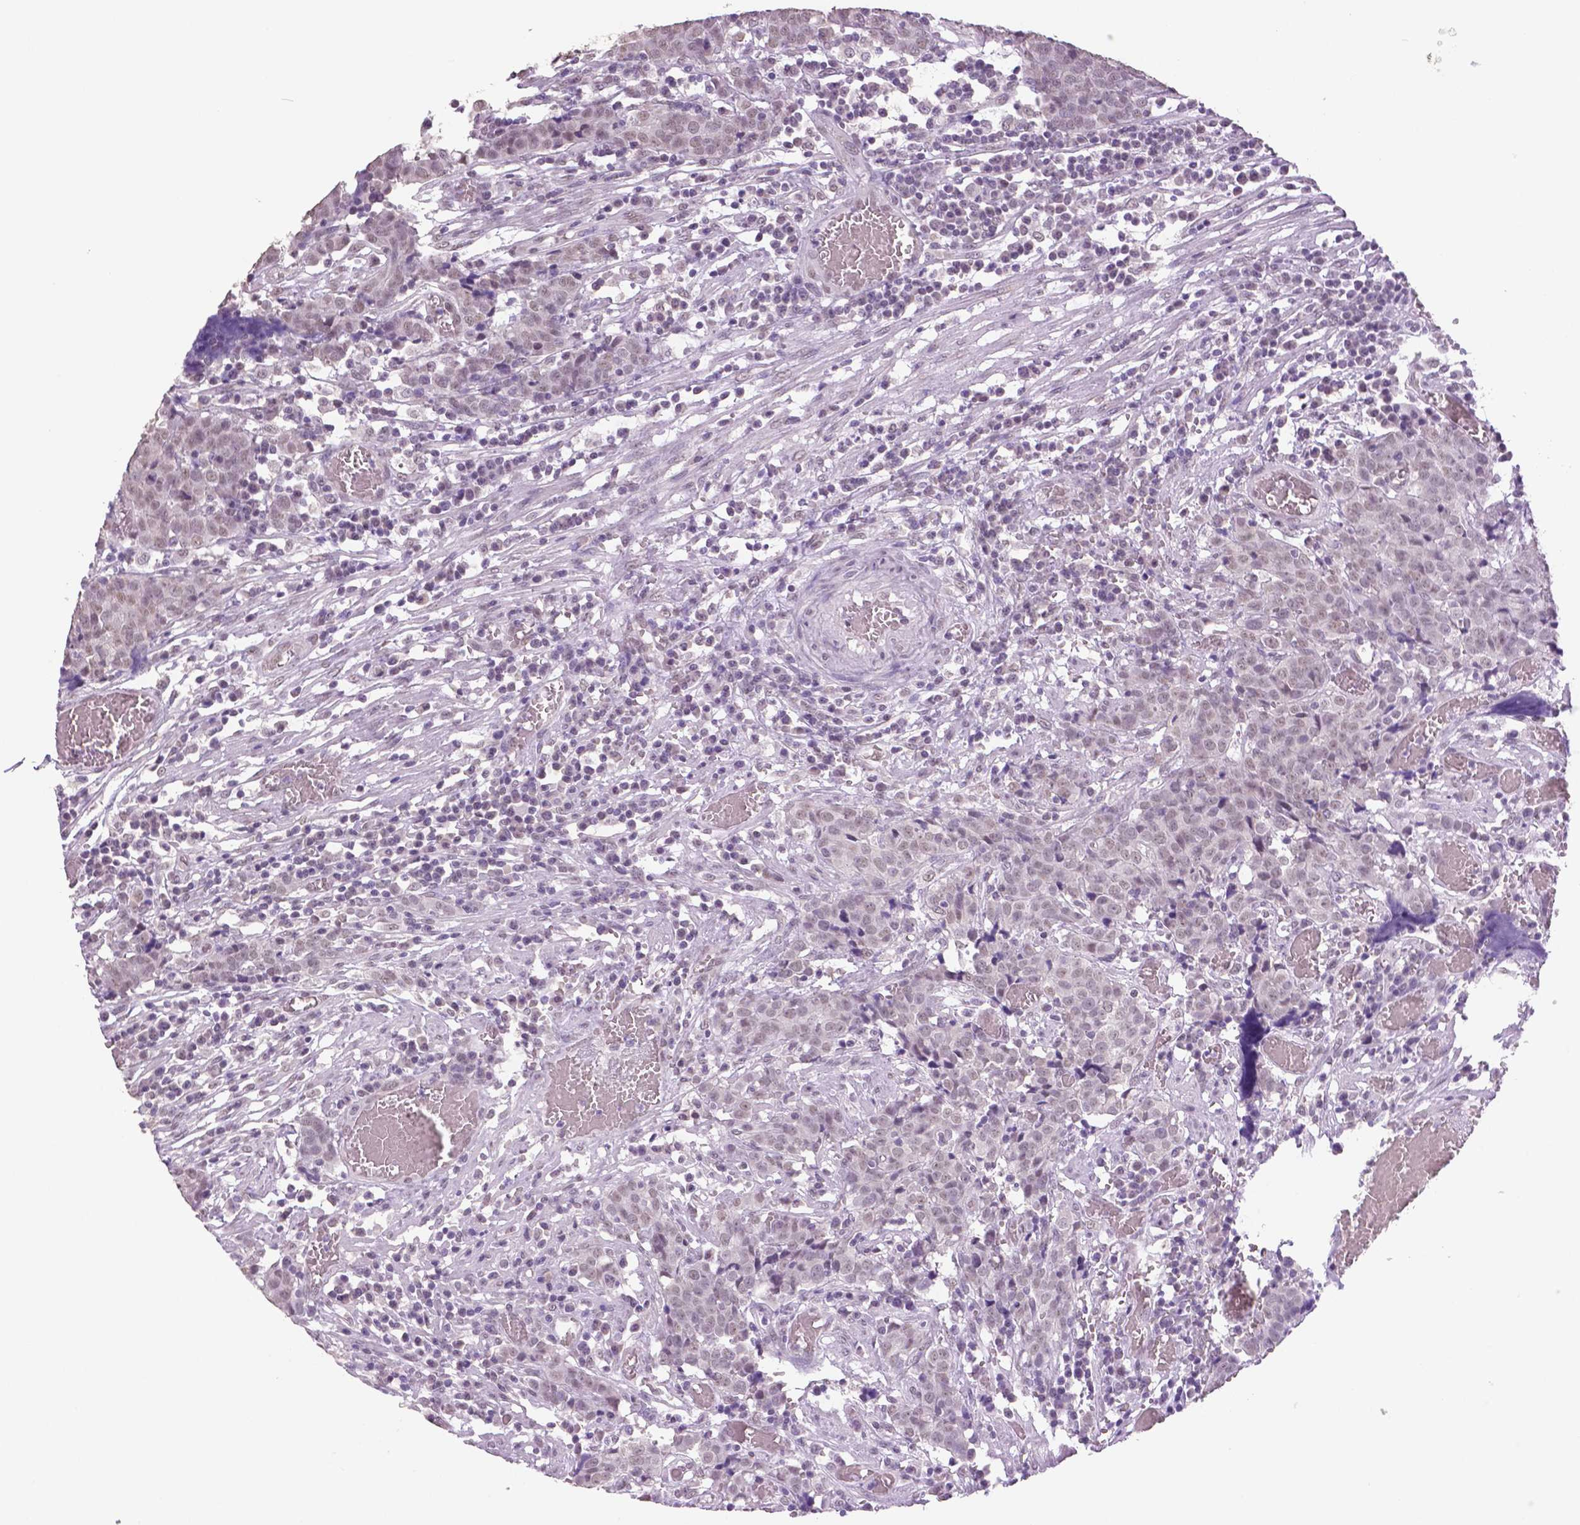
{"staining": {"intensity": "weak", "quantity": "<25%", "location": "nuclear"}, "tissue": "prostate cancer", "cell_type": "Tumor cells", "image_type": "cancer", "snomed": [{"axis": "morphology", "description": "Adenocarcinoma, High grade"}, {"axis": "topography", "description": "Prostate and seminal vesicle, NOS"}], "caption": "Prostate cancer was stained to show a protein in brown. There is no significant positivity in tumor cells. (DAB IHC with hematoxylin counter stain).", "gene": "IGF2BP1", "patient": {"sex": "male", "age": 60}}